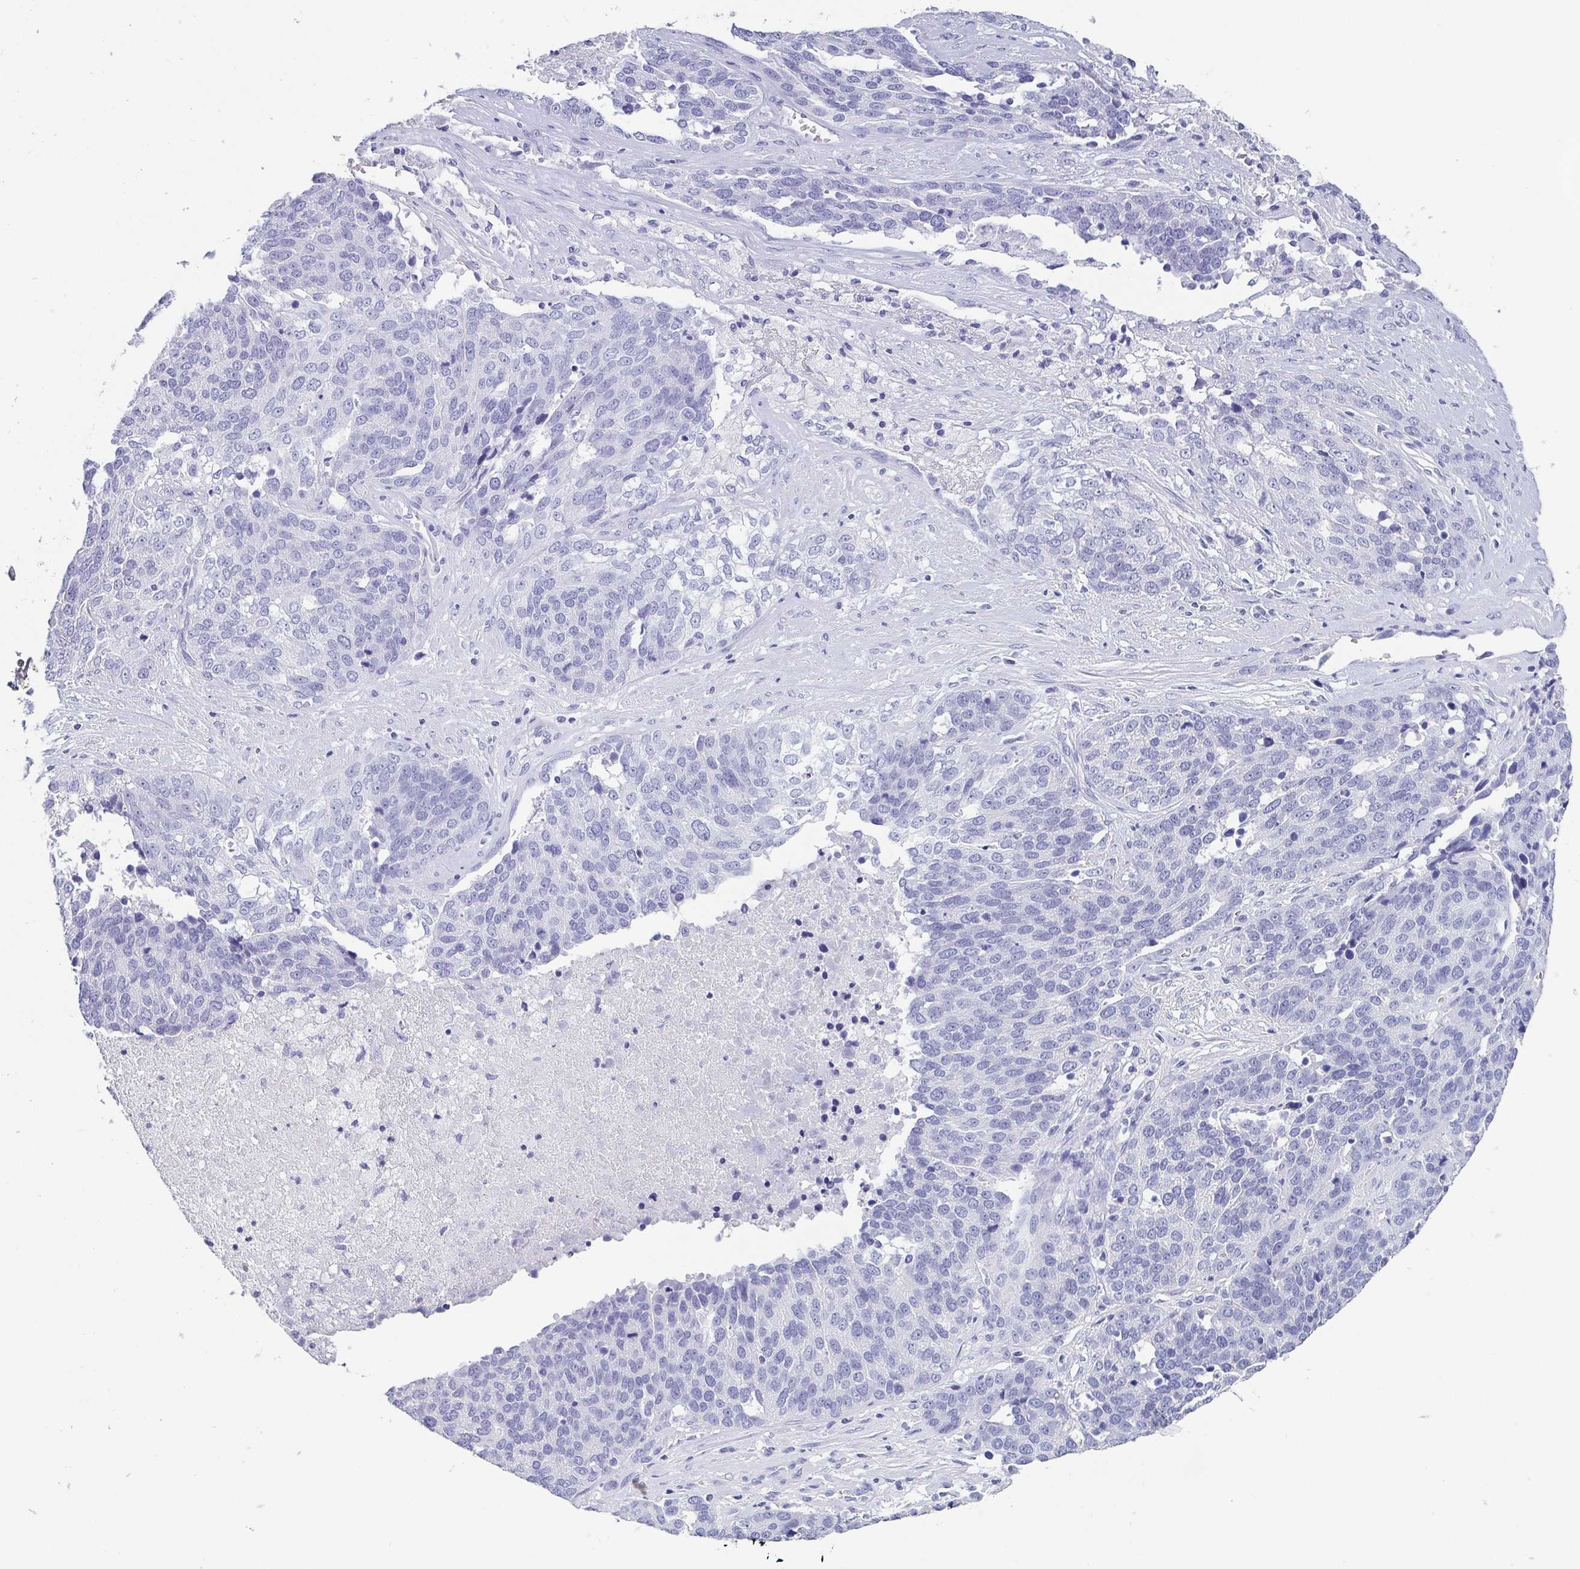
{"staining": {"intensity": "negative", "quantity": "none", "location": "none"}, "tissue": "ovarian cancer", "cell_type": "Tumor cells", "image_type": "cancer", "snomed": [{"axis": "morphology", "description": "Cystadenocarcinoma, serous, NOS"}, {"axis": "topography", "description": "Ovary"}], "caption": "Protein analysis of ovarian serous cystadenocarcinoma shows no significant expression in tumor cells.", "gene": "SCGN", "patient": {"sex": "female", "age": 44}}